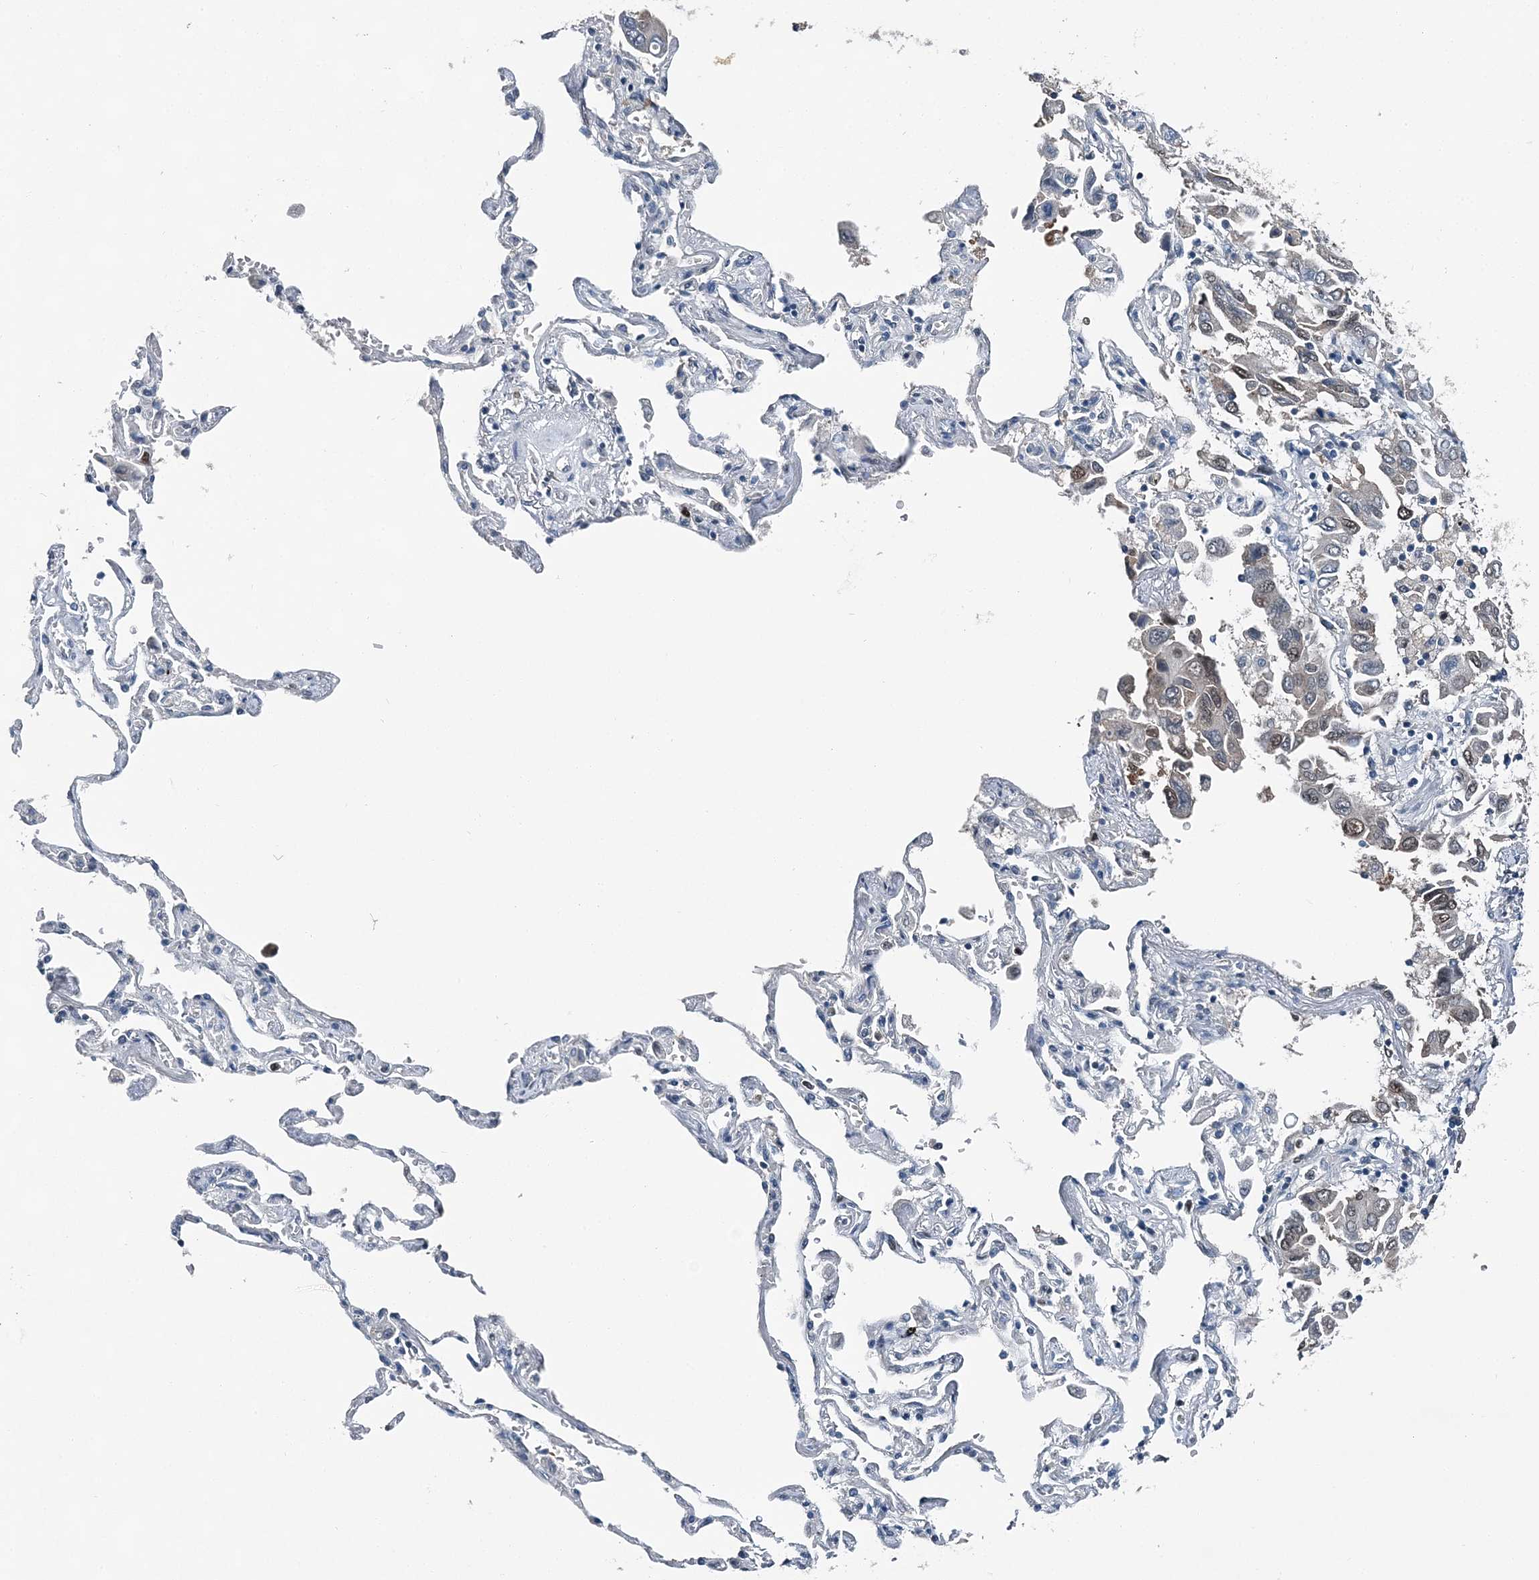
{"staining": {"intensity": "weak", "quantity": "25%-75%", "location": "nuclear"}, "tissue": "lung cancer", "cell_type": "Tumor cells", "image_type": "cancer", "snomed": [{"axis": "morphology", "description": "Adenocarcinoma, NOS"}, {"axis": "topography", "description": "Lung"}], "caption": "Immunohistochemistry staining of adenocarcinoma (lung), which exhibits low levels of weak nuclear positivity in approximately 25%-75% of tumor cells indicating weak nuclear protein staining. The staining was performed using DAB (brown) for protein detection and nuclei were counterstained in hematoxylin (blue).", "gene": "HAT1", "patient": {"sex": "male", "age": 64}}